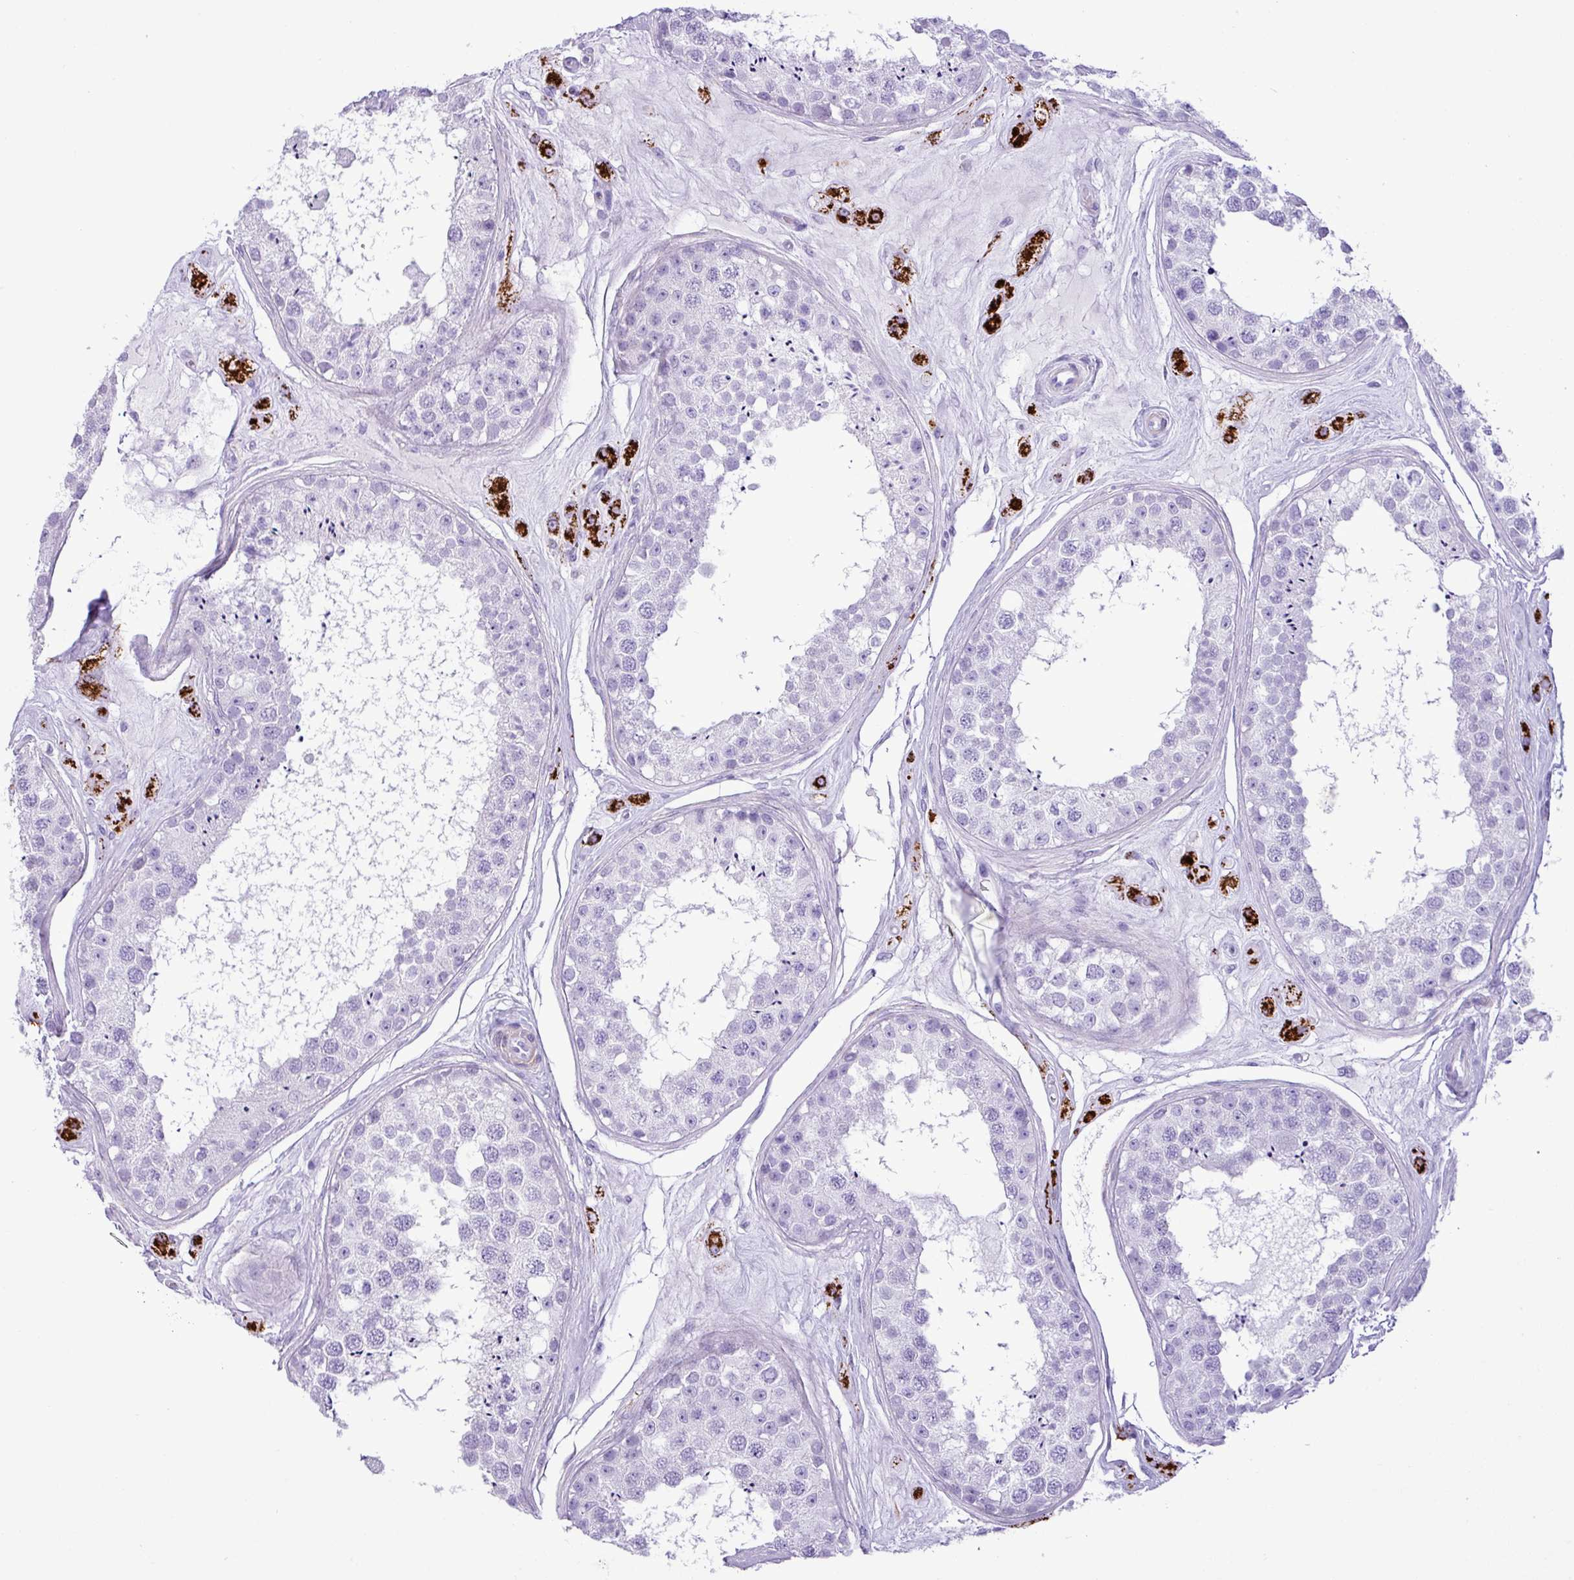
{"staining": {"intensity": "negative", "quantity": "none", "location": "none"}, "tissue": "testis", "cell_type": "Cells in seminiferous ducts", "image_type": "normal", "snomed": [{"axis": "morphology", "description": "Normal tissue, NOS"}, {"axis": "topography", "description": "Testis"}], "caption": "IHC micrograph of unremarkable testis: human testis stained with DAB demonstrates no significant protein expression in cells in seminiferous ducts.", "gene": "ZSCAN5A", "patient": {"sex": "male", "age": 25}}